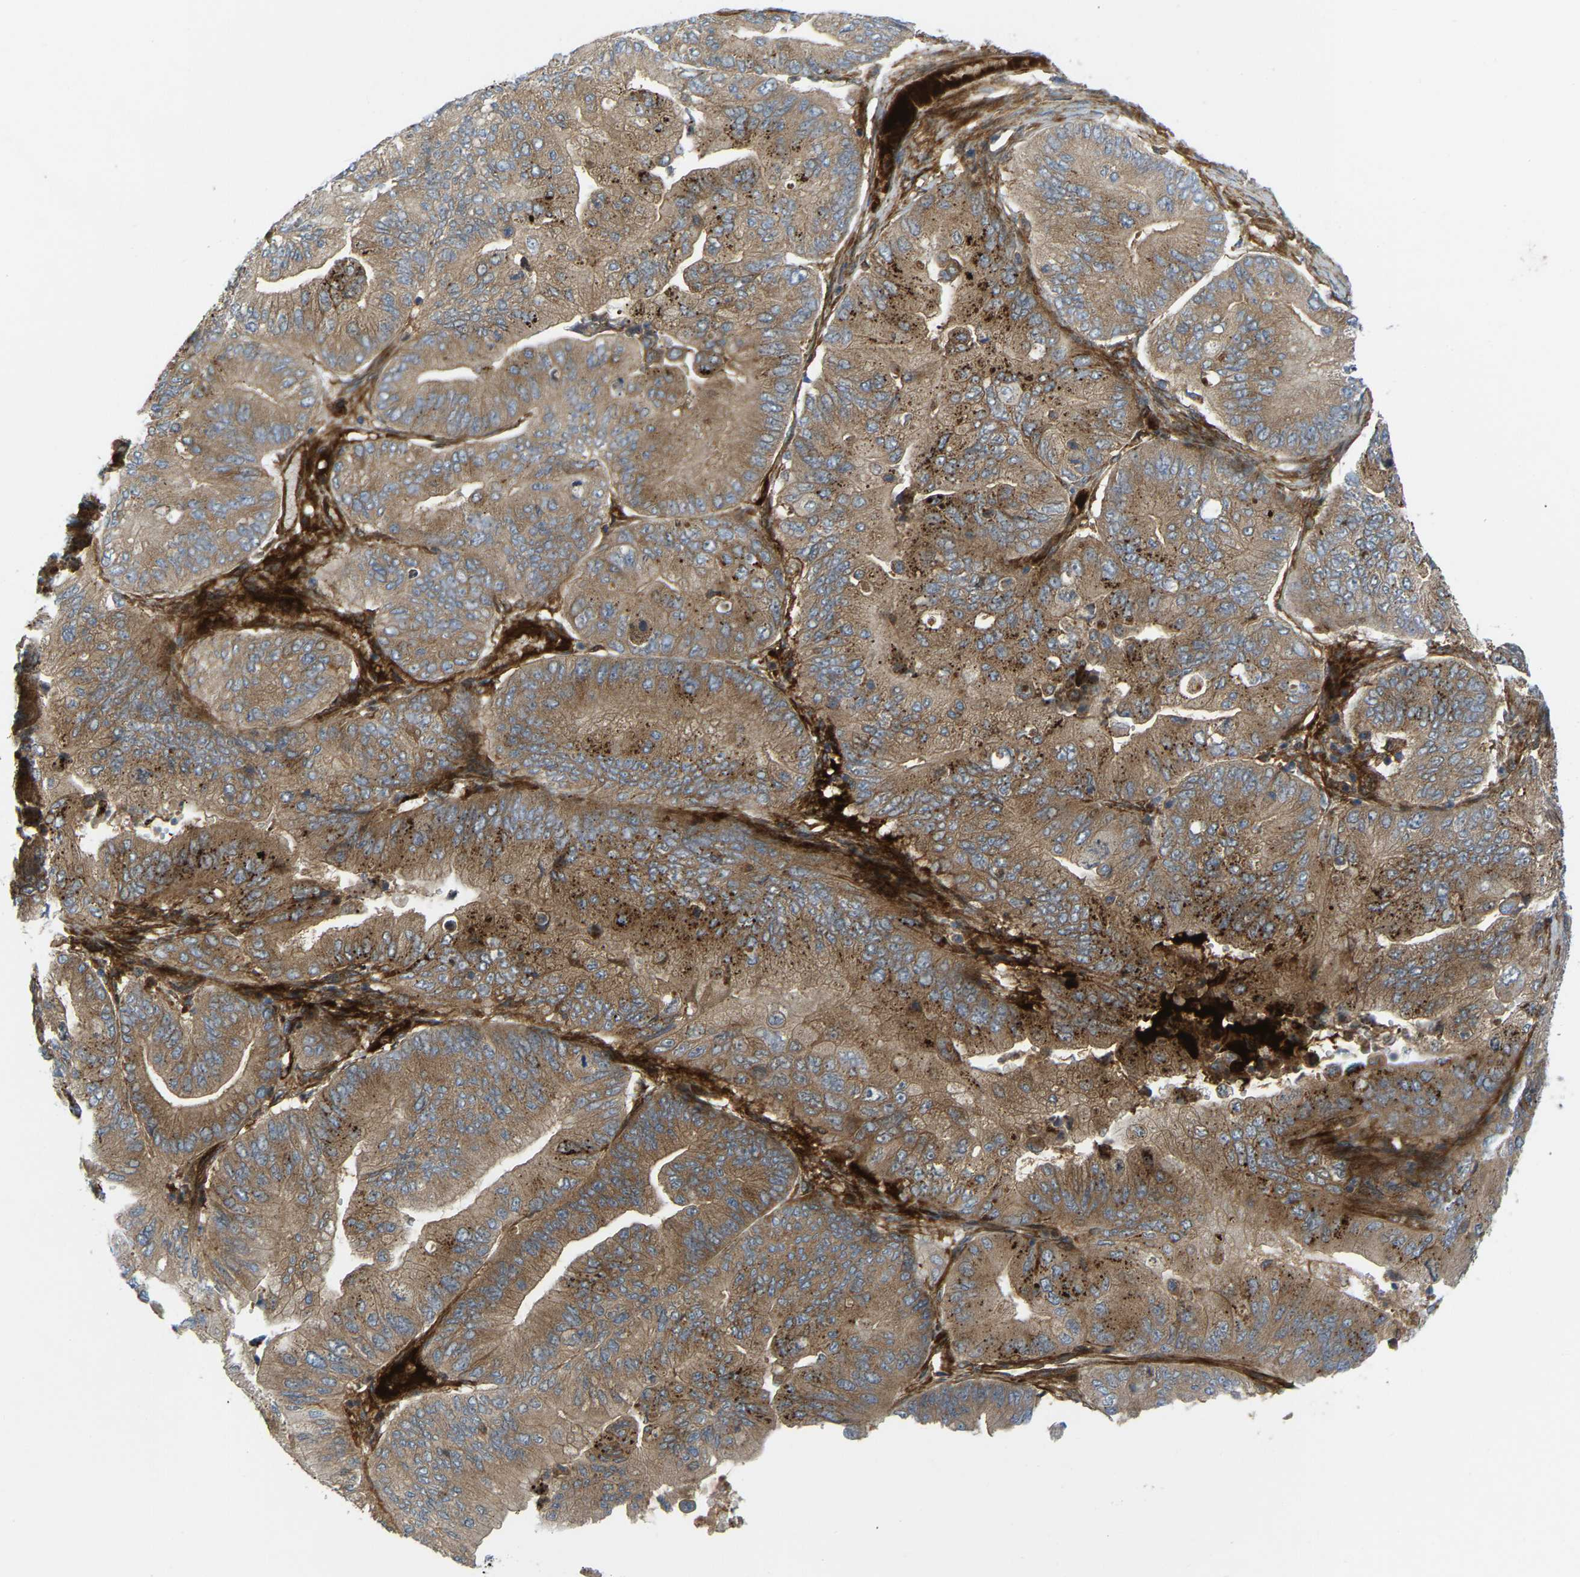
{"staining": {"intensity": "moderate", "quantity": ">75%", "location": "cytoplasmic/membranous"}, "tissue": "ovarian cancer", "cell_type": "Tumor cells", "image_type": "cancer", "snomed": [{"axis": "morphology", "description": "Cystadenocarcinoma, mucinous, NOS"}, {"axis": "topography", "description": "Ovary"}], "caption": "Ovarian cancer stained for a protein shows moderate cytoplasmic/membranous positivity in tumor cells.", "gene": "PICALM", "patient": {"sex": "female", "age": 61}}